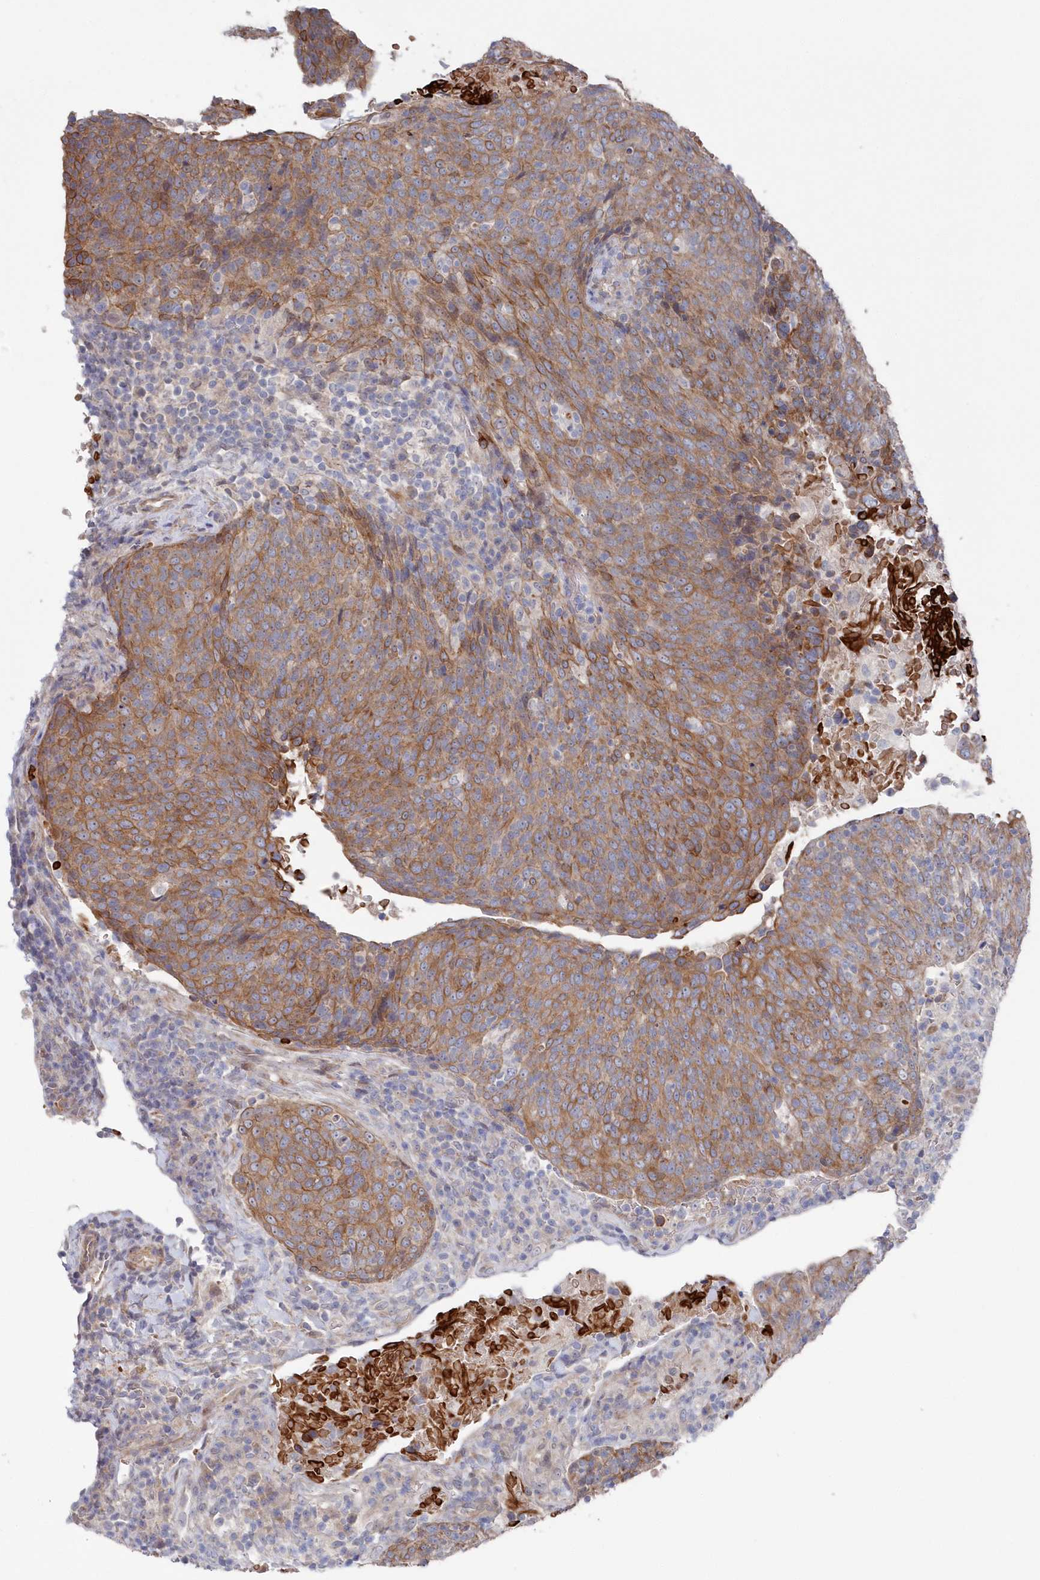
{"staining": {"intensity": "moderate", "quantity": ">75%", "location": "cytoplasmic/membranous"}, "tissue": "head and neck cancer", "cell_type": "Tumor cells", "image_type": "cancer", "snomed": [{"axis": "morphology", "description": "Squamous cell carcinoma, NOS"}, {"axis": "morphology", "description": "Squamous cell carcinoma, metastatic, NOS"}, {"axis": "topography", "description": "Lymph node"}, {"axis": "topography", "description": "Head-Neck"}], "caption": "Squamous cell carcinoma (head and neck) stained for a protein demonstrates moderate cytoplasmic/membranous positivity in tumor cells.", "gene": "KIAA1586", "patient": {"sex": "male", "age": 62}}